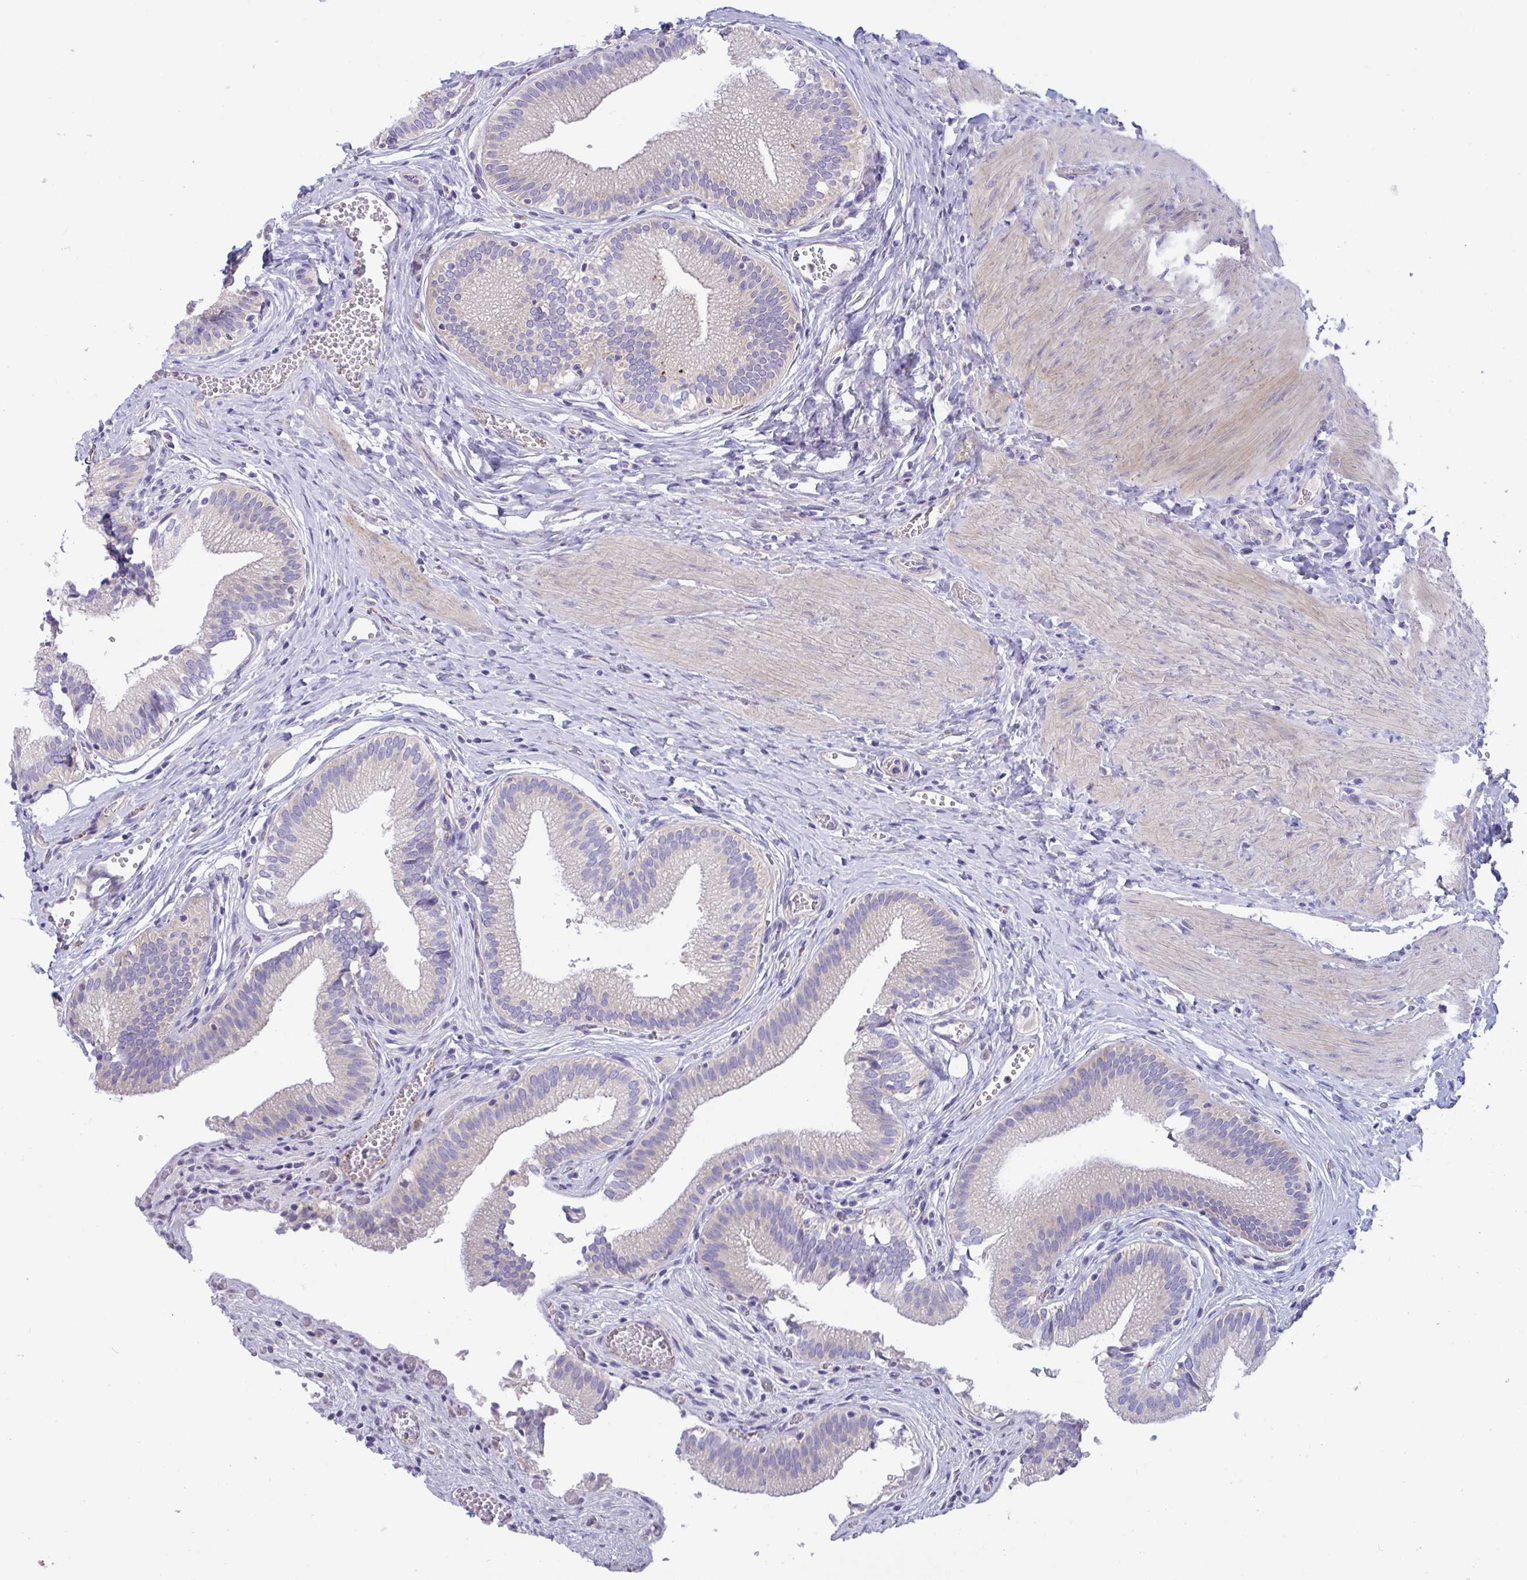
{"staining": {"intensity": "negative", "quantity": "none", "location": "none"}, "tissue": "gallbladder", "cell_type": "Glandular cells", "image_type": "normal", "snomed": [{"axis": "morphology", "description": "Normal tissue, NOS"}, {"axis": "topography", "description": "Gallbladder"}, {"axis": "topography", "description": "Peripheral nerve tissue"}], "caption": "This micrograph is of unremarkable gallbladder stained with immunohistochemistry (IHC) to label a protein in brown with the nuclei are counter-stained blue. There is no expression in glandular cells. (DAB immunohistochemistry with hematoxylin counter stain).", "gene": "OXLD1", "patient": {"sex": "male", "age": 17}}